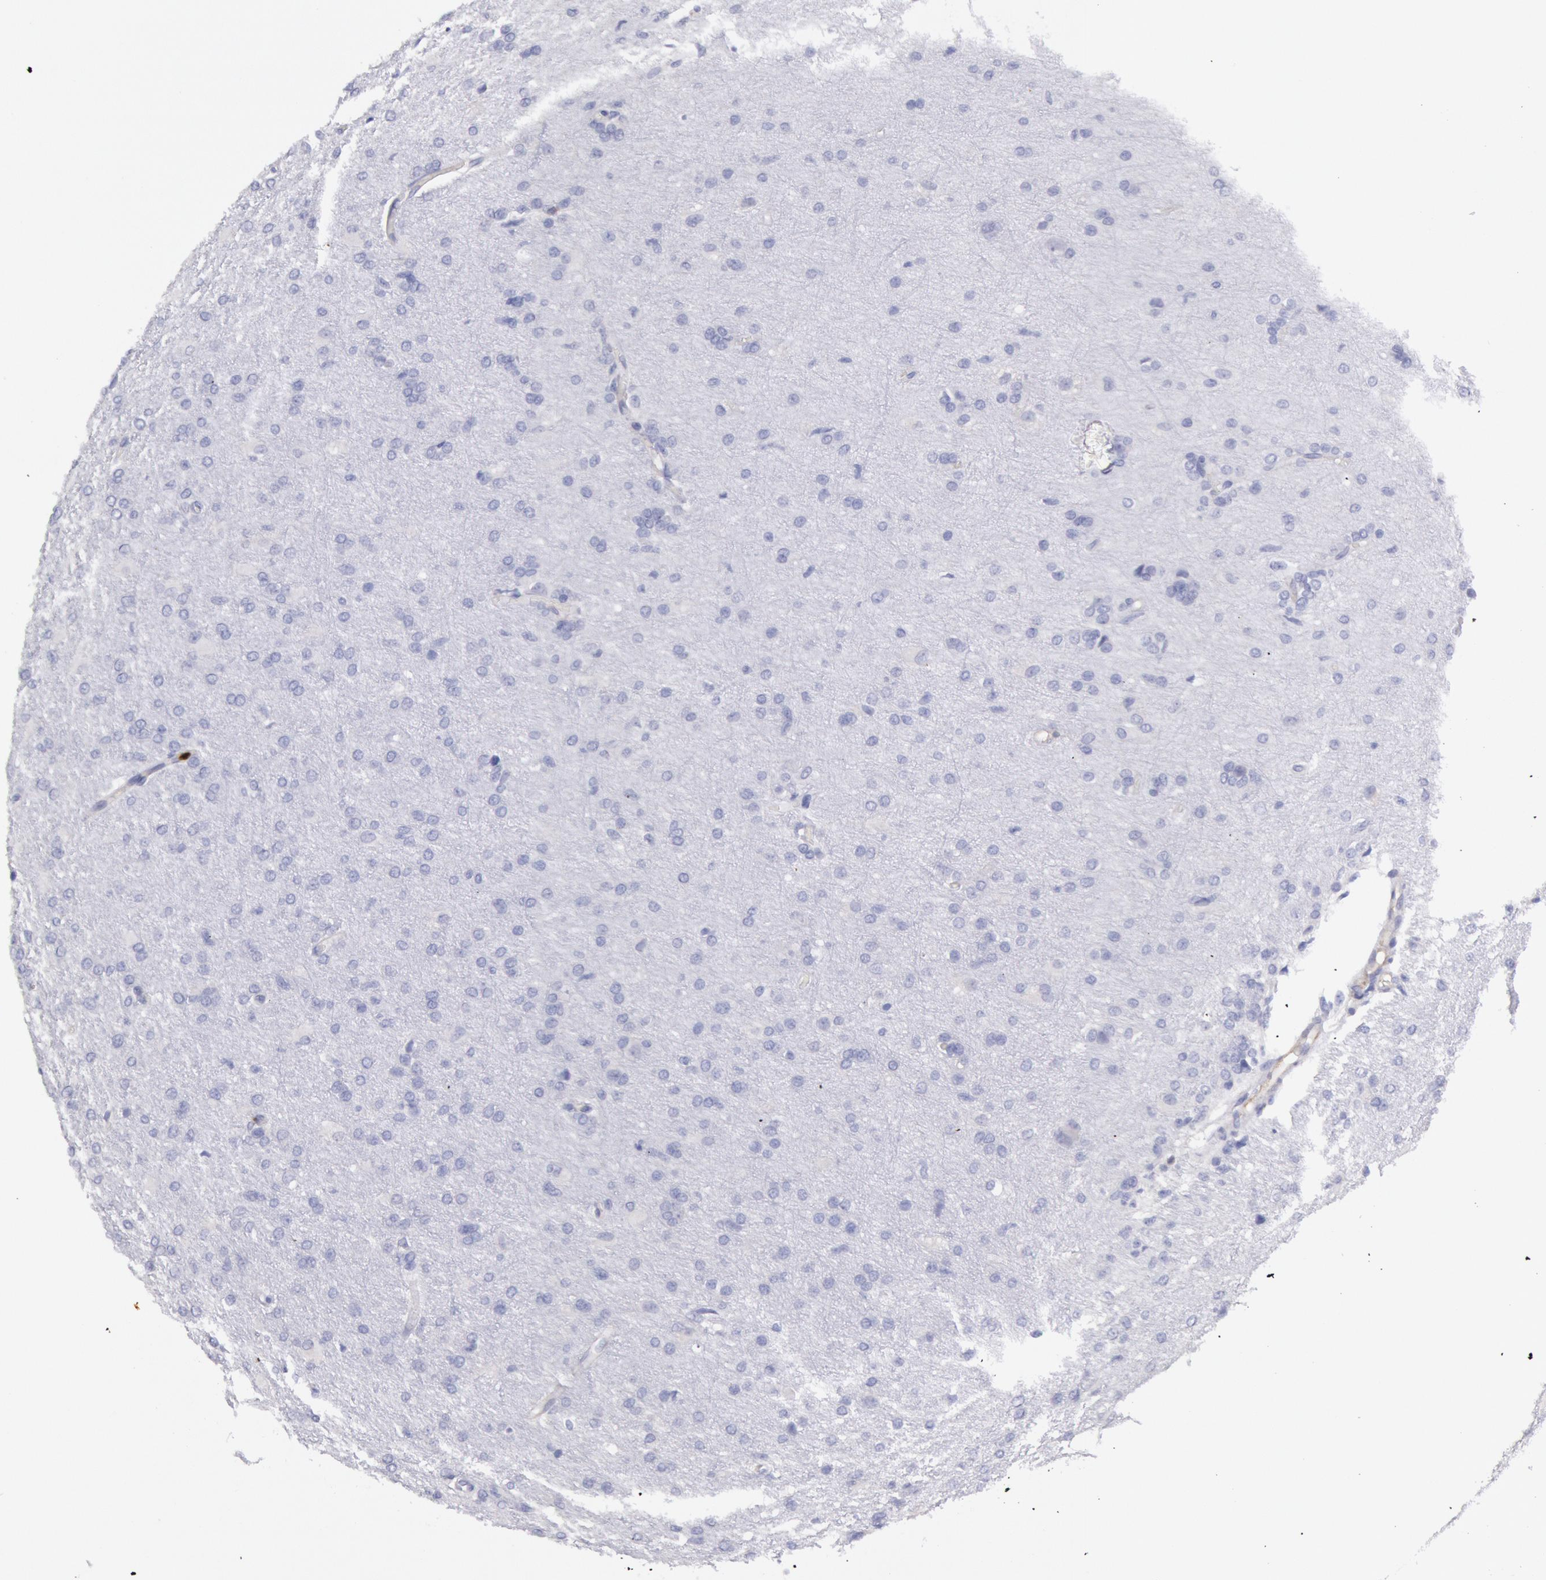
{"staining": {"intensity": "negative", "quantity": "none", "location": "none"}, "tissue": "glioma", "cell_type": "Tumor cells", "image_type": "cancer", "snomed": [{"axis": "morphology", "description": "Glioma, malignant, High grade"}, {"axis": "topography", "description": "Brain"}], "caption": "Photomicrograph shows no protein expression in tumor cells of glioma tissue. (Stains: DAB (3,3'-diaminobenzidine) immunohistochemistry with hematoxylin counter stain, Microscopy: brightfield microscopy at high magnification).", "gene": "RAB27A", "patient": {"sex": "male", "age": 68}}